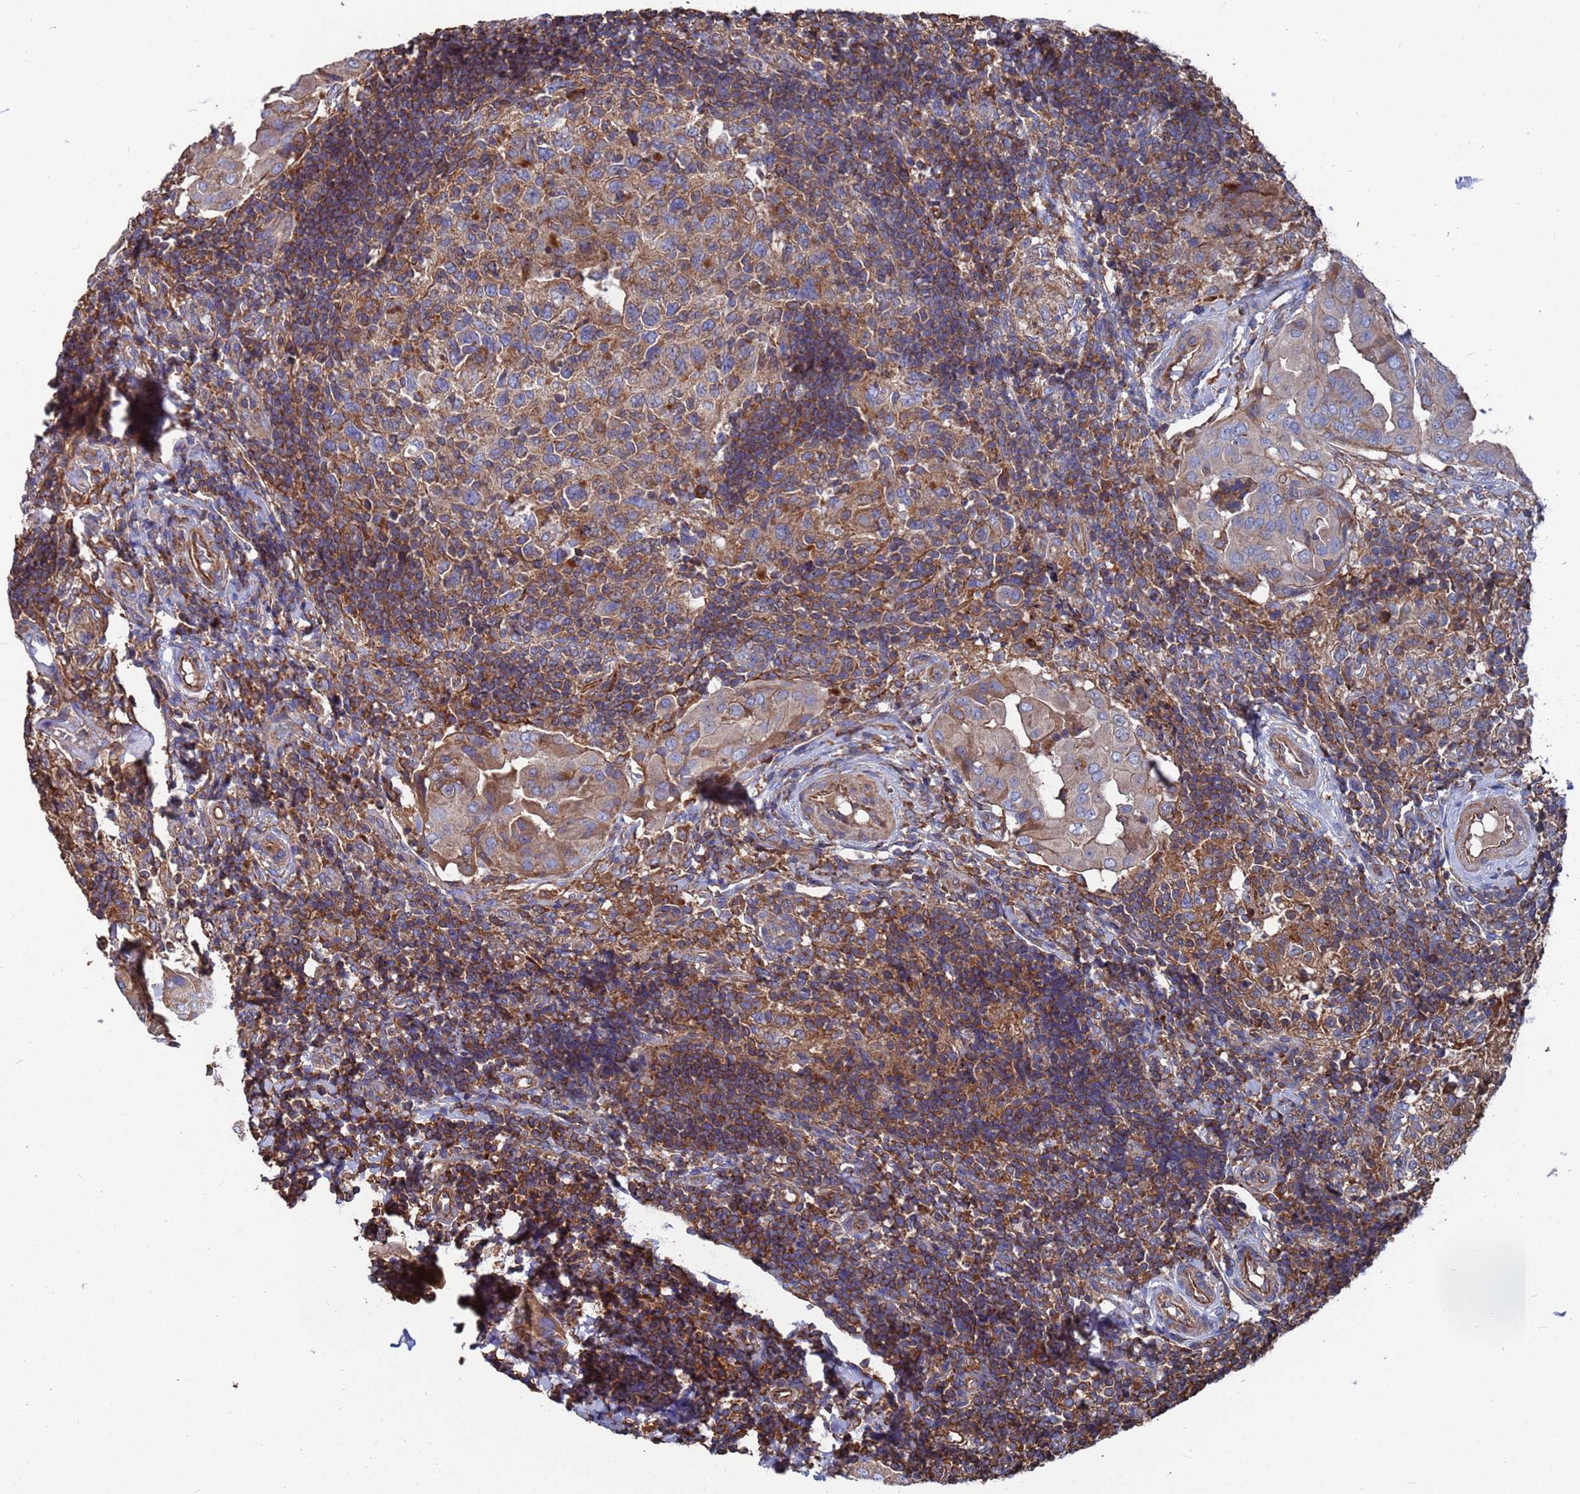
{"staining": {"intensity": "weak", "quantity": "25%-75%", "location": "cytoplasmic/membranous"}, "tissue": "thyroid cancer", "cell_type": "Tumor cells", "image_type": "cancer", "snomed": [{"axis": "morphology", "description": "Papillary adenocarcinoma, NOS"}, {"axis": "topography", "description": "Thyroid gland"}], "caption": "Protein expression analysis of thyroid cancer demonstrates weak cytoplasmic/membranous positivity in approximately 25%-75% of tumor cells. The staining is performed using DAB brown chromogen to label protein expression. The nuclei are counter-stained blue using hematoxylin.", "gene": "PYCR1", "patient": {"sex": "male", "age": 33}}